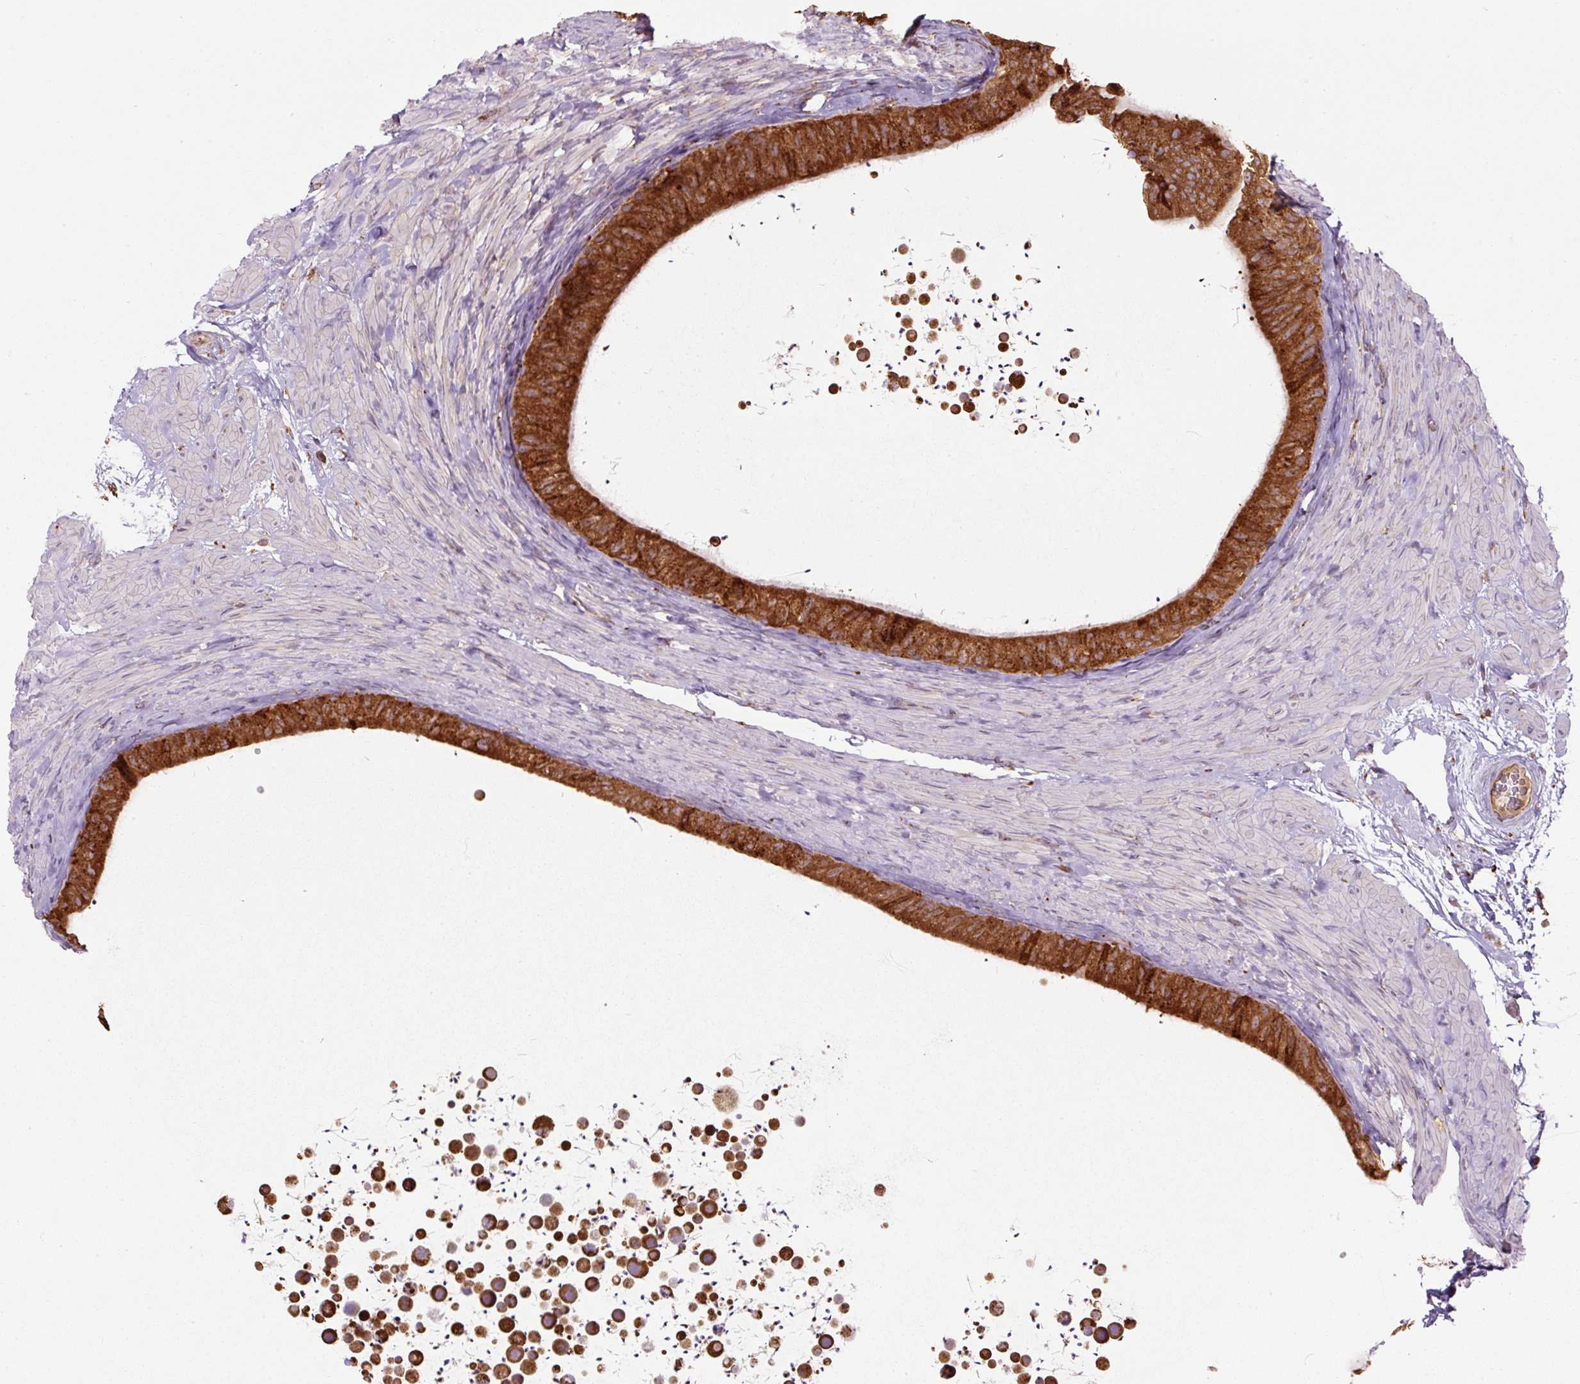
{"staining": {"intensity": "strong", "quantity": ">75%", "location": "cytoplasmic/membranous"}, "tissue": "epididymis", "cell_type": "Glandular cells", "image_type": "normal", "snomed": [{"axis": "morphology", "description": "Normal tissue, NOS"}, {"axis": "topography", "description": "Epididymis, spermatic cord, NOS"}, {"axis": "topography", "description": "Epididymis"}], "caption": "A high-resolution photomicrograph shows immunohistochemistry staining of benign epididymis, which demonstrates strong cytoplasmic/membranous positivity in about >75% of glandular cells. The staining is performed using DAB (3,3'-diaminobenzidine) brown chromogen to label protein expression. The nuclei are counter-stained blue using hematoxylin.", "gene": "PRKCSH", "patient": {"sex": "male", "age": 31}}